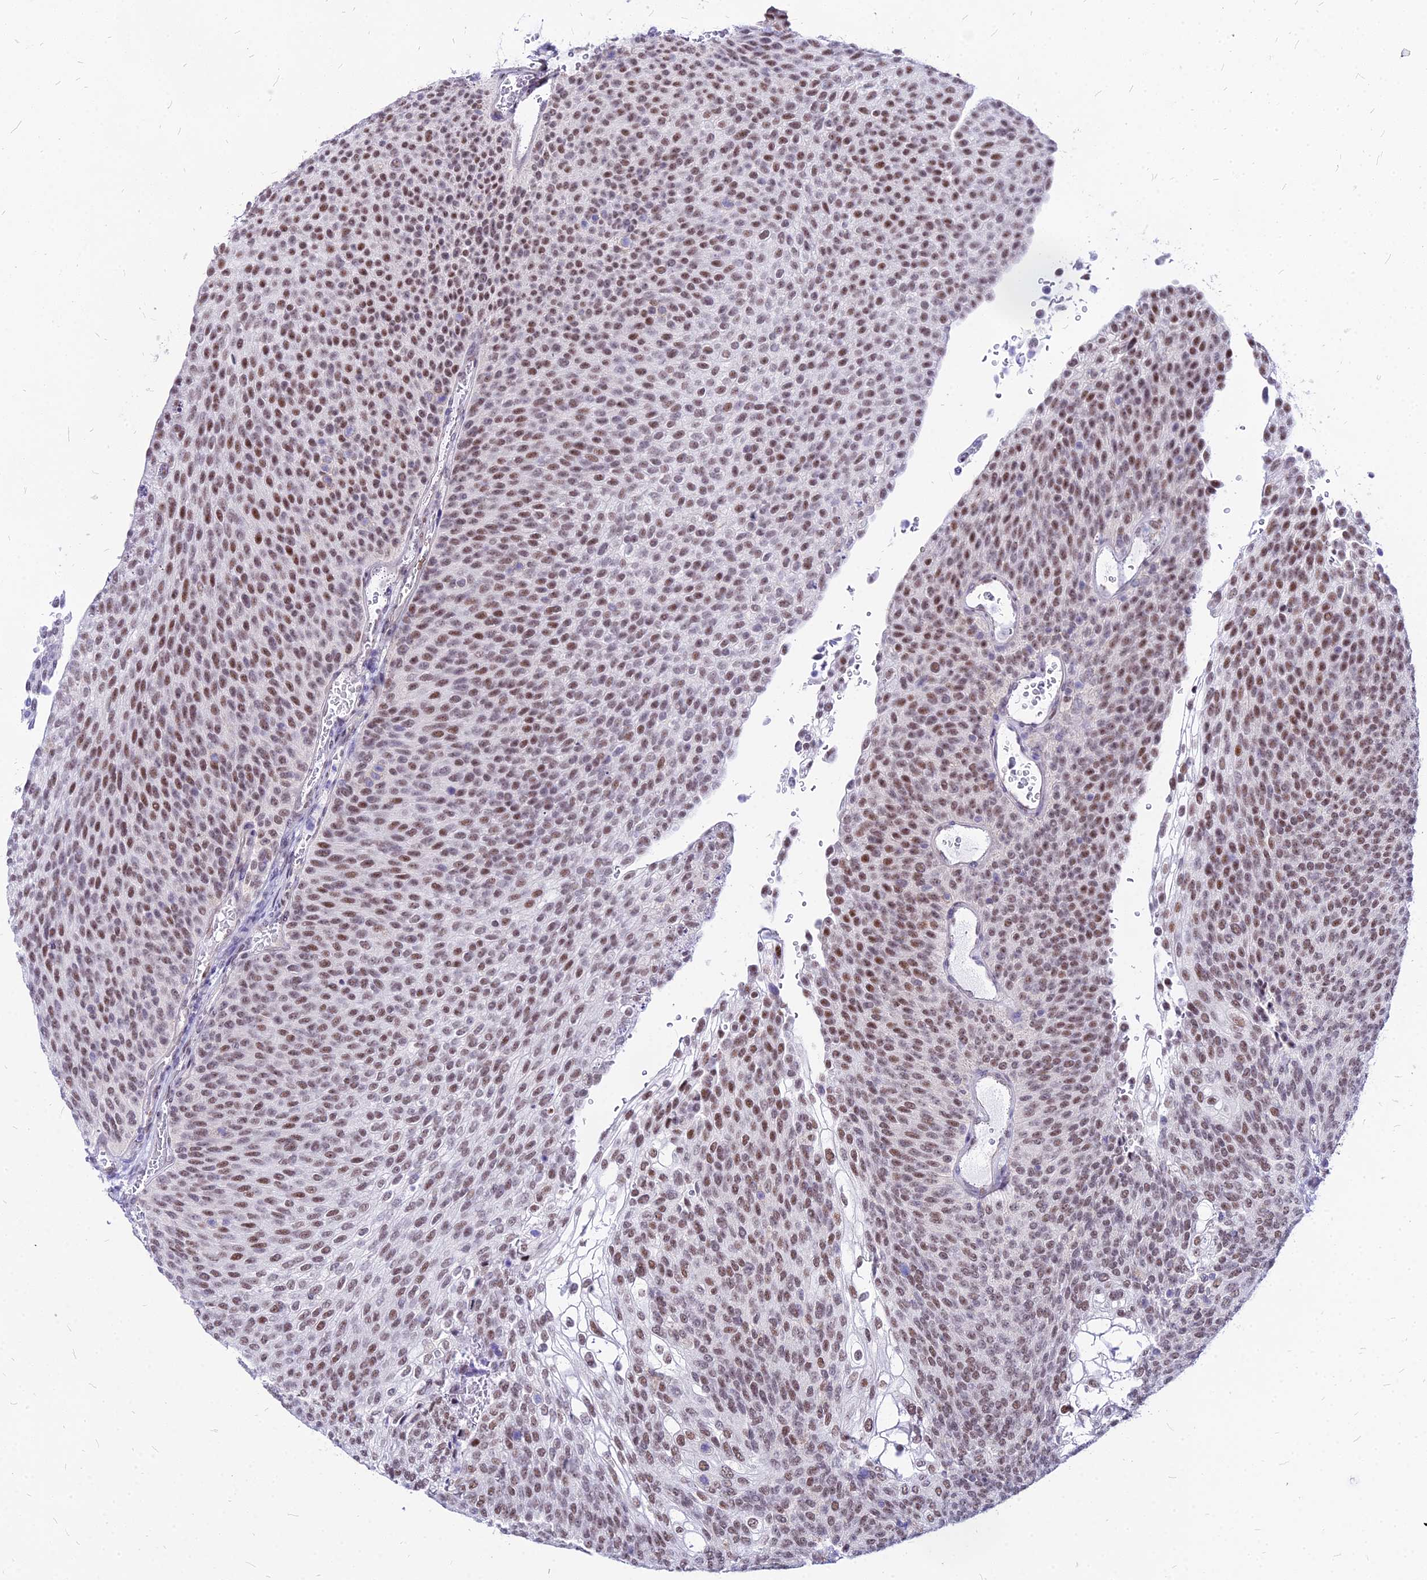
{"staining": {"intensity": "moderate", "quantity": "25%-75%", "location": "nuclear"}, "tissue": "urothelial cancer", "cell_type": "Tumor cells", "image_type": "cancer", "snomed": [{"axis": "morphology", "description": "Urothelial carcinoma, High grade"}, {"axis": "topography", "description": "Urinary bladder"}], "caption": "Protein expression analysis of urothelial carcinoma (high-grade) demonstrates moderate nuclear staining in about 25%-75% of tumor cells. (IHC, brightfield microscopy, high magnification).", "gene": "FDX2", "patient": {"sex": "female", "age": 79}}